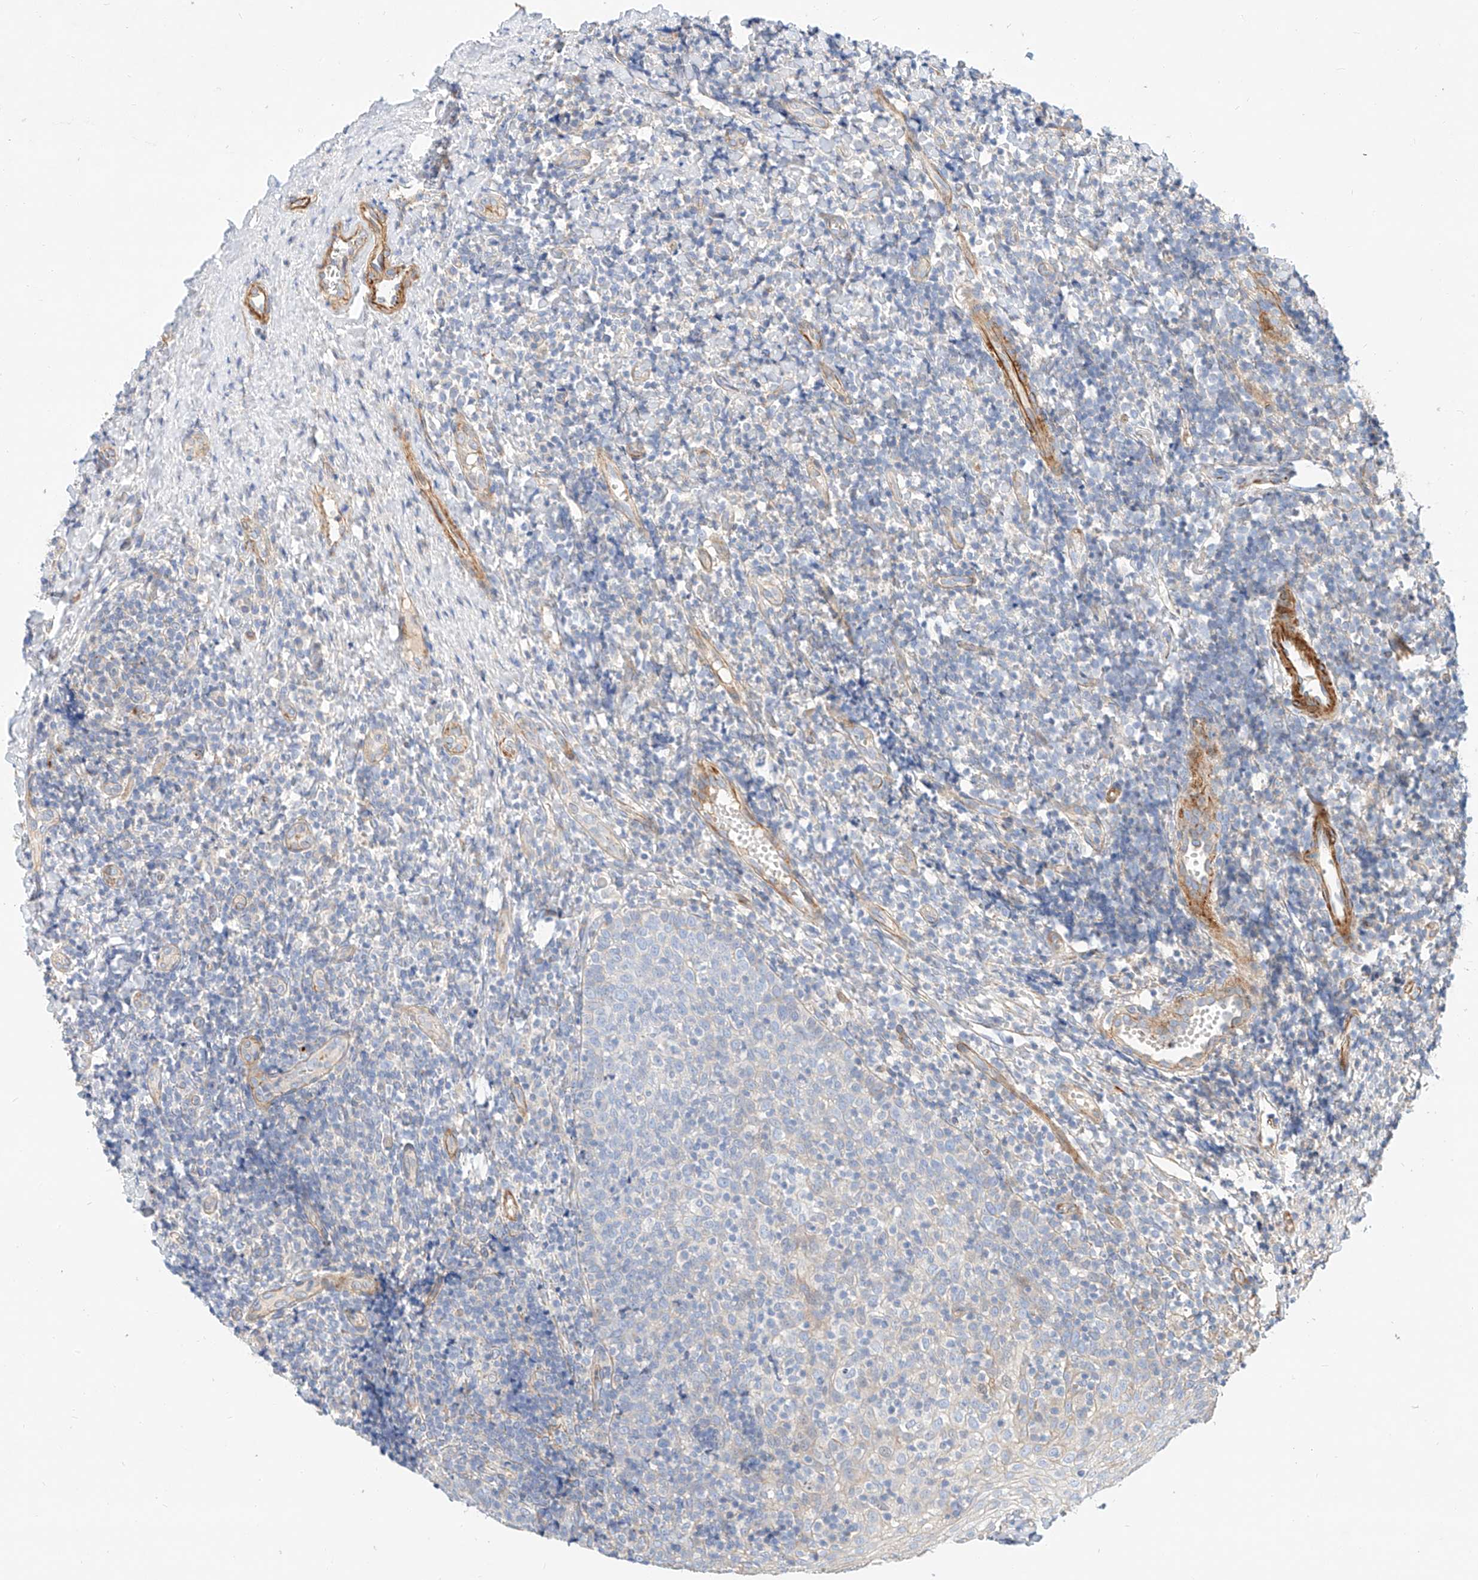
{"staining": {"intensity": "negative", "quantity": "none", "location": "none"}, "tissue": "tonsil", "cell_type": "Germinal center cells", "image_type": "normal", "snomed": [{"axis": "morphology", "description": "Normal tissue, NOS"}, {"axis": "topography", "description": "Tonsil"}], "caption": "Protein analysis of normal tonsil shows no significant staining in germinal center cells. Nuclei are stained in blue.", "gene": "KCNH5", "patient": {"sex": "female", "age": 19}}